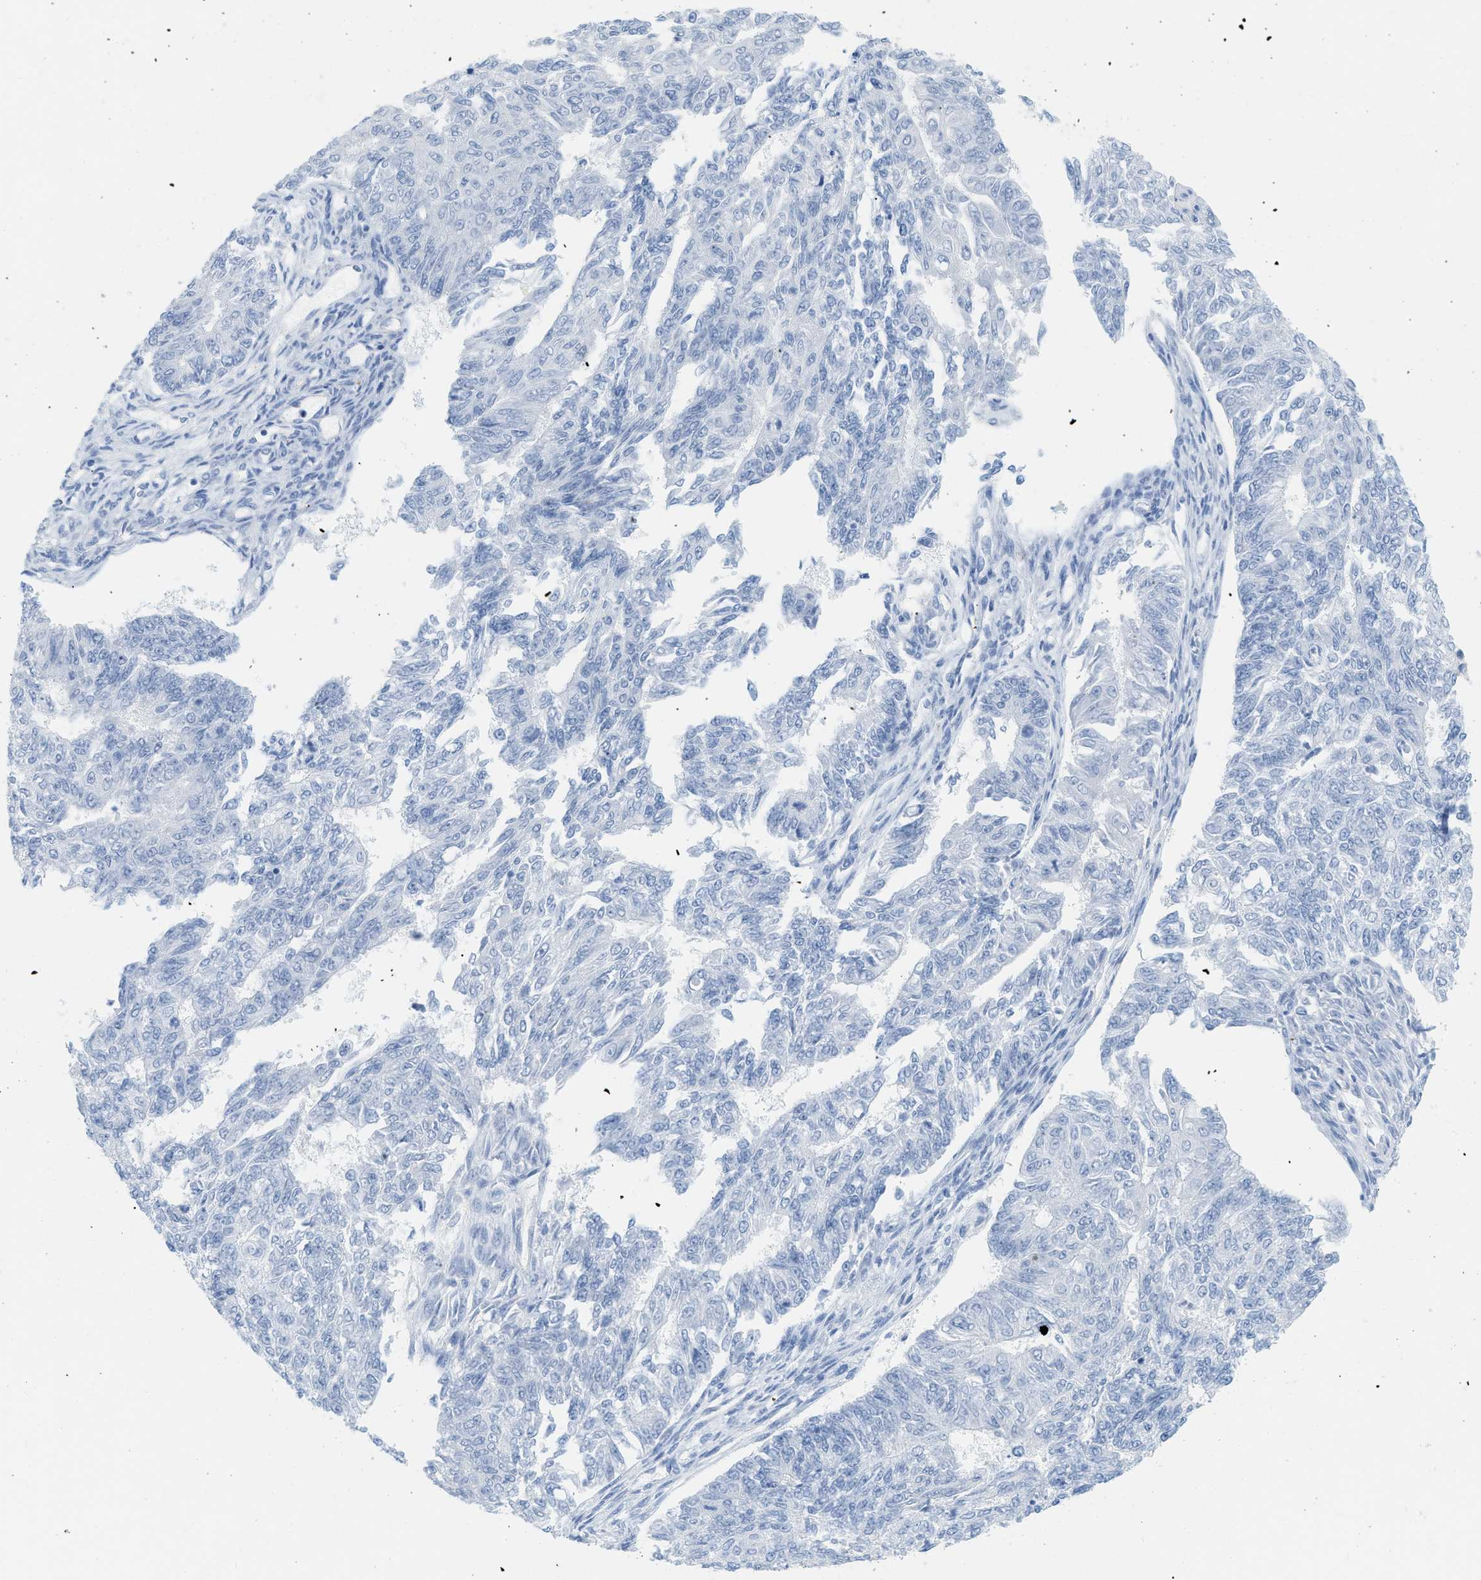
{"staining": {"intensity": "negative", "quantity": "none", "location": "none"}, "tissue": "endometrial cancer", "cell_type": "Tumor cells", "image_type": "cancer", "snomed": [{"axis": "morphology", "description": "Adenocarcinoma, NOS"}, {"axis": "topography", "description": "Endometrium"}], "caption": "Protein analysis of endometrial adenocarcinoma demonstrates no significant positivity in tumor cells.", "gene": "PAPPA", "patient": {"sex": "female", "age": 32}}